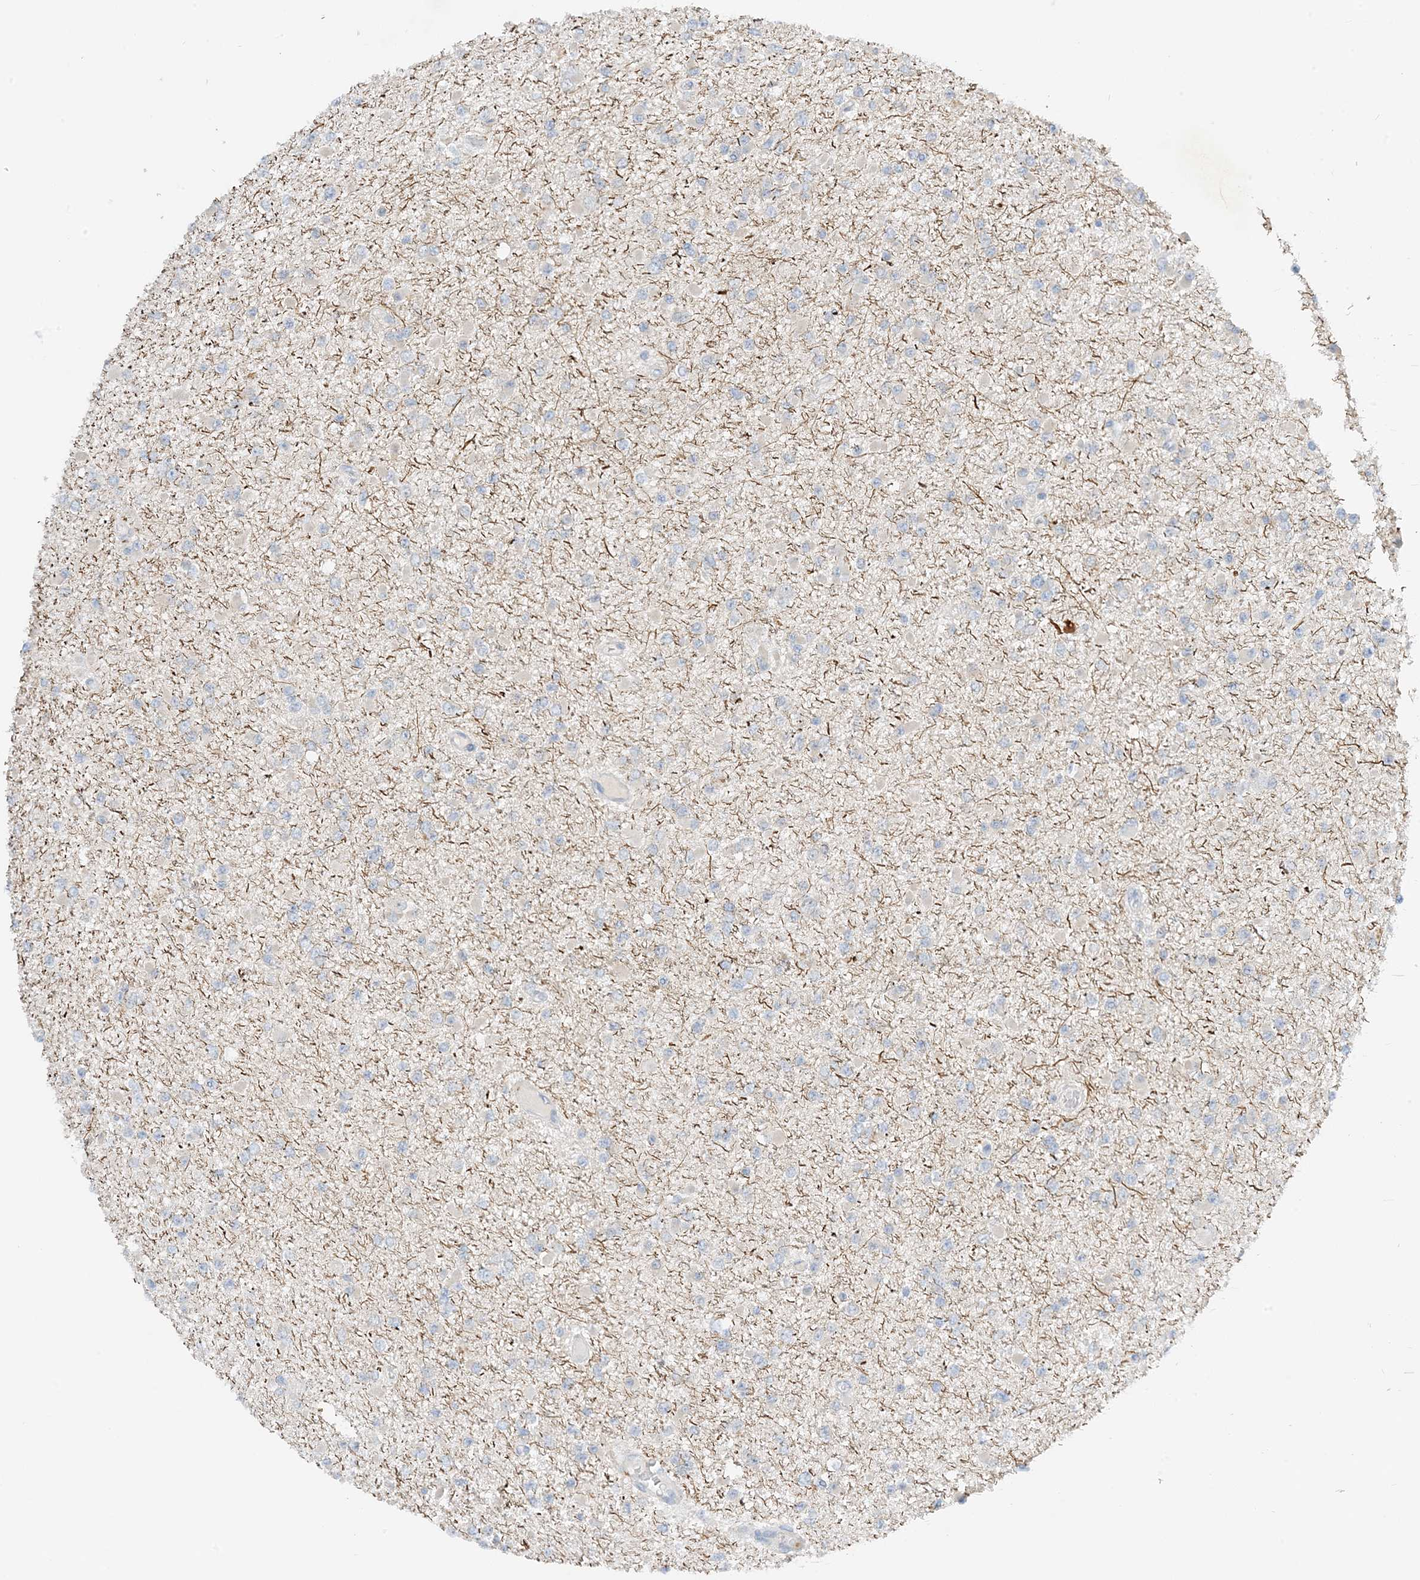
{"staining": {"intensity": "negative", "quantity": "none", "location": "none"}, "tissue": "glioma", "cell_type": "Tumor cells", "image_type": "cancer", "snomed": [{"axis": "morphology", "description": "Glioma, malignant, Low grade"}, {"axis": "topography", "description": "Brain"}], "caption": "High magnification brightfield microscopy of malignant glioma (low-grade) stained with DAB (3,3'-diaminobenzidine) (brown) and counterstained with hematoxylin (blue): tumor cells show no significant expression.", "gene": "KIFBP", "patient": {"sex": "female", "age": 22}}